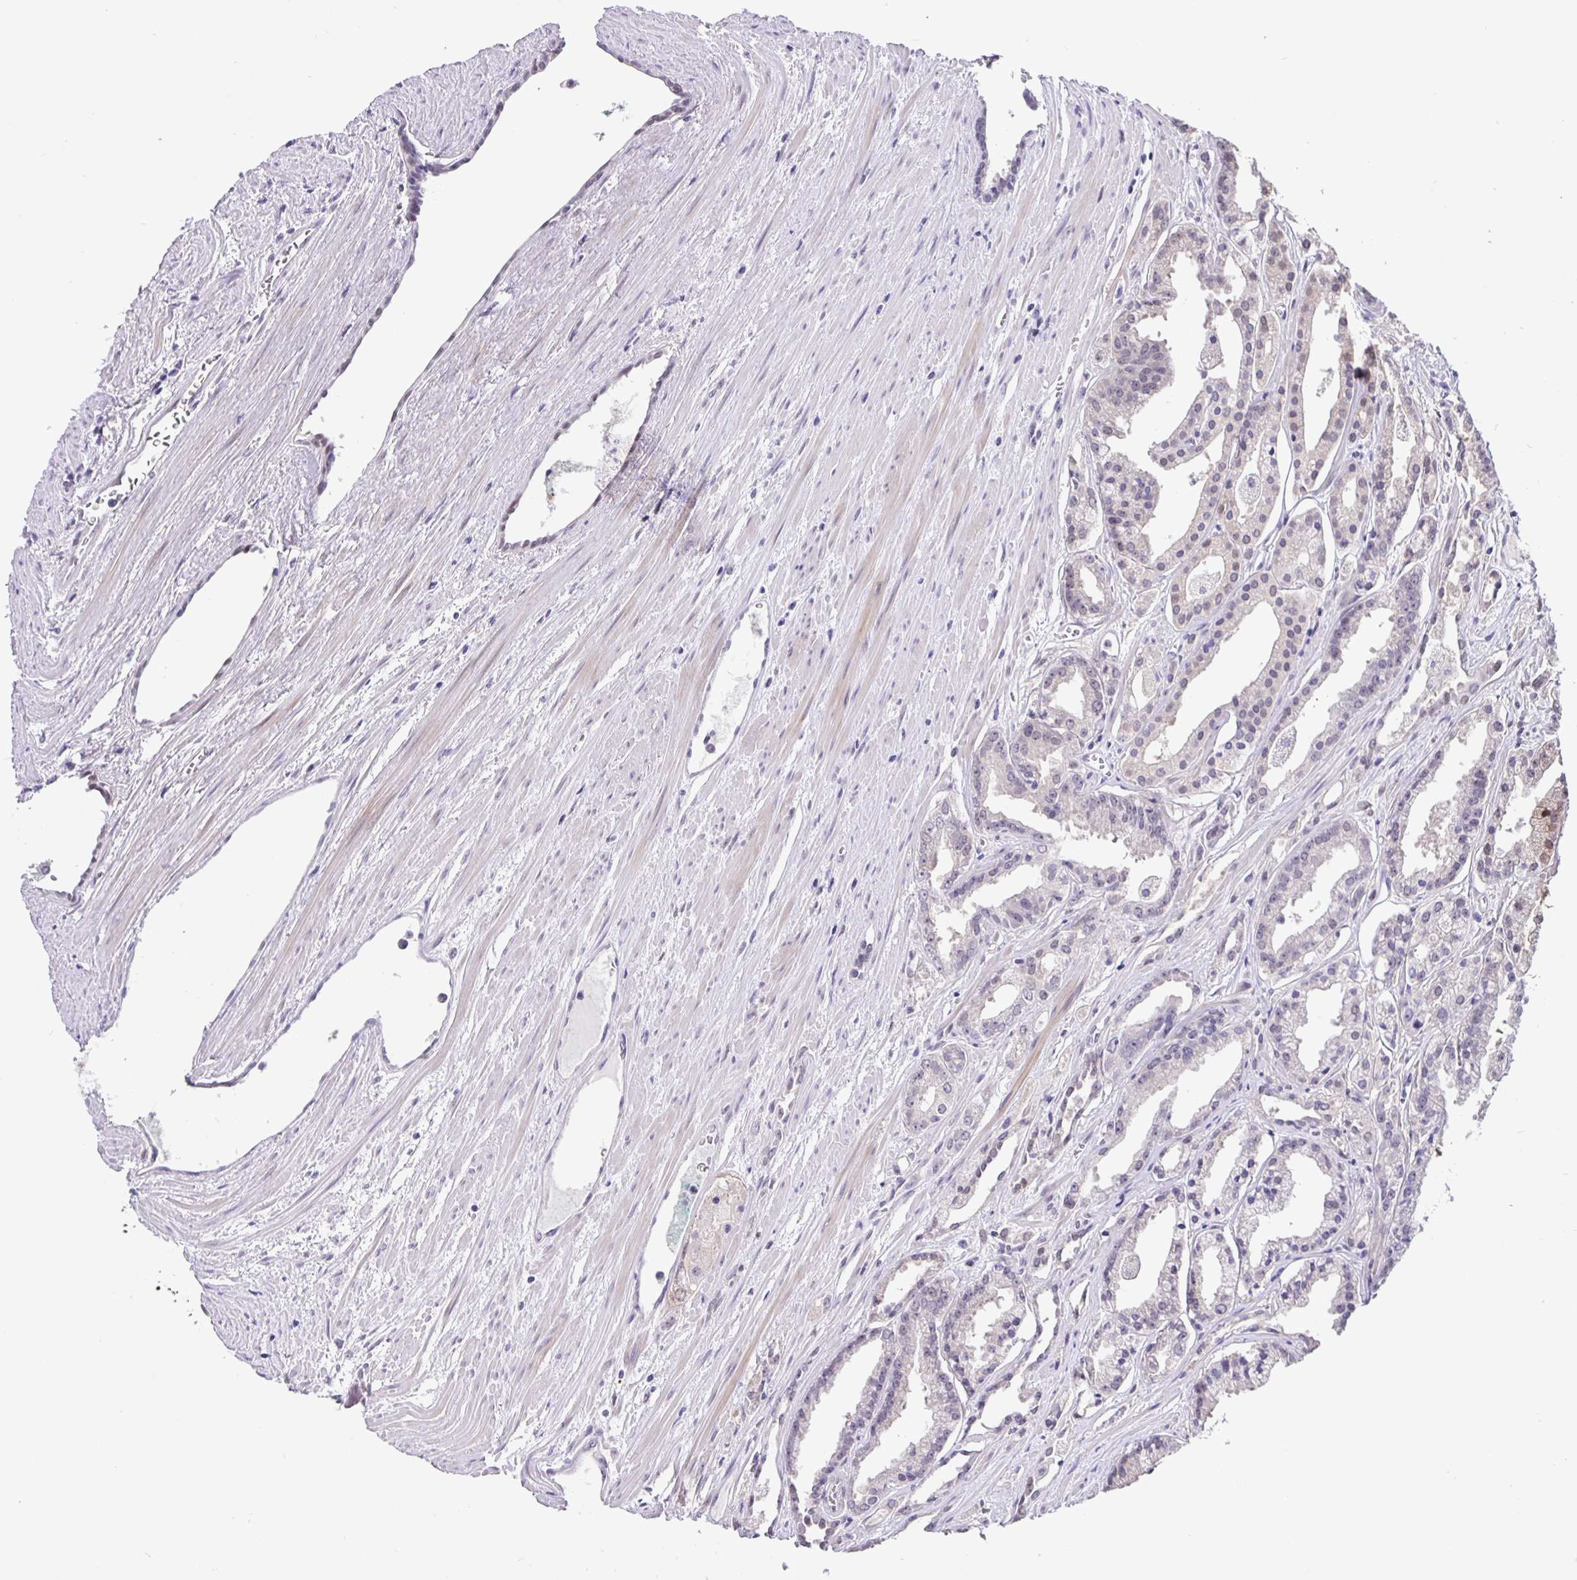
{"staining": {"intensity": "negative", "quantity": "none", "location": "none"}, "tissue": "prostate cancer", "cell_type": "Tumor cells", "image_type": "cancer", "snomed": [{"axis": "morphology", "description": "Adenocarcinoma, High grade"}, {"axis": "topography", "description": "Prostate"}], "caption": "DAB immunohistochemical staining of adenocarcinoma (high-grade) (prostate) shows no significant positivity in tumor cells.", "gene": "FOSL2", "patient": {"sex": "male", "age": 68}}